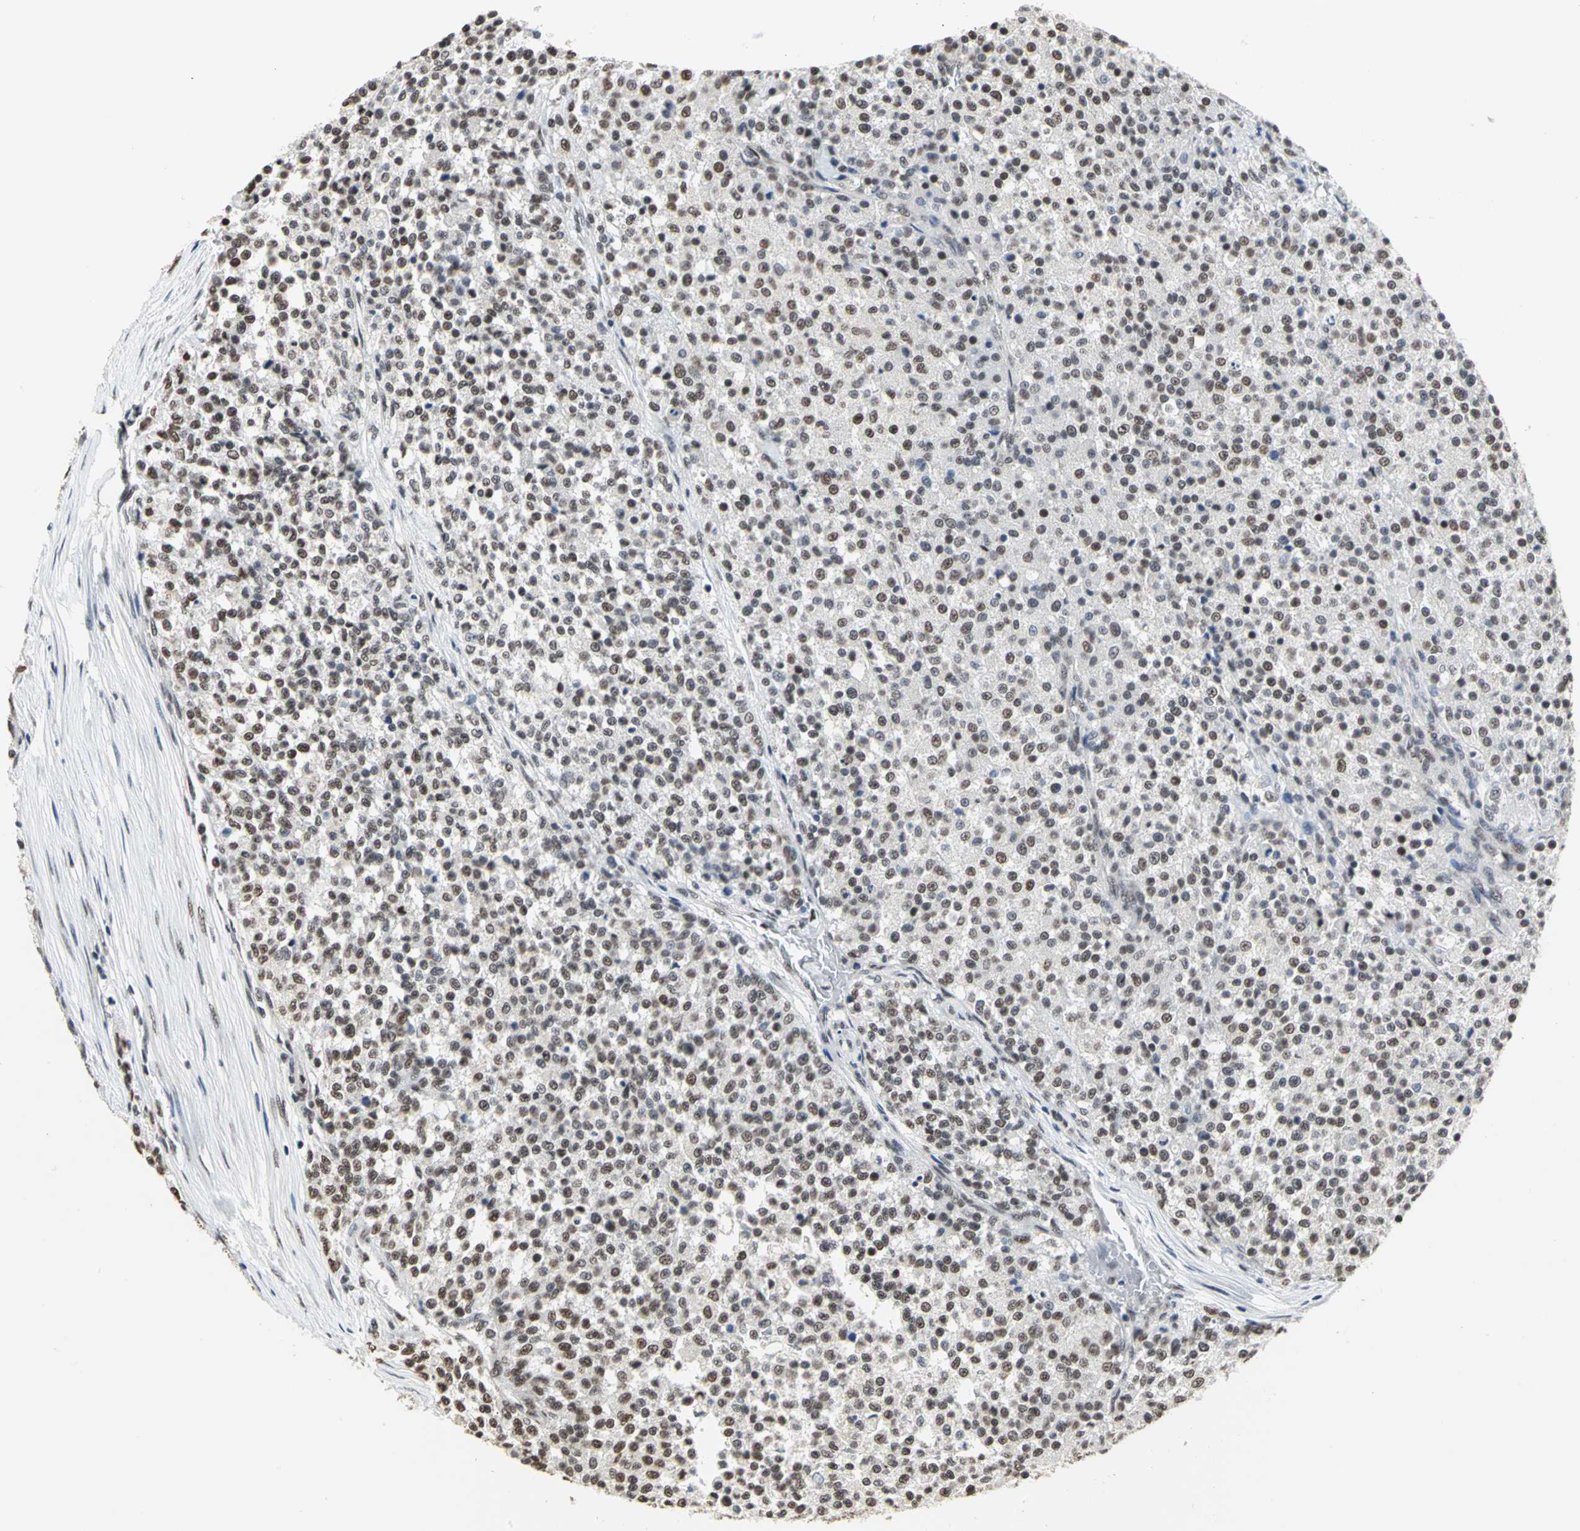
{"staining": {"intensity": "moderate", "quantity": ">75%", "location": "nuclear"}, "tissue": "testis cancer", "cell_type": "Tumor cells", "image_type": "cancer", "snomed": [{"axis": "morphology", "description": "Seminoma, NOS"}, {"axis": "topography", "description": "Testis"}], "caption": "Brown immunohistochemical staining in human testis cancer displays moderate nuclear expression in approximately >75% of tumor cells.", "gene": "CCDC88C", "patient": {"sex": "male", "age": 59}}